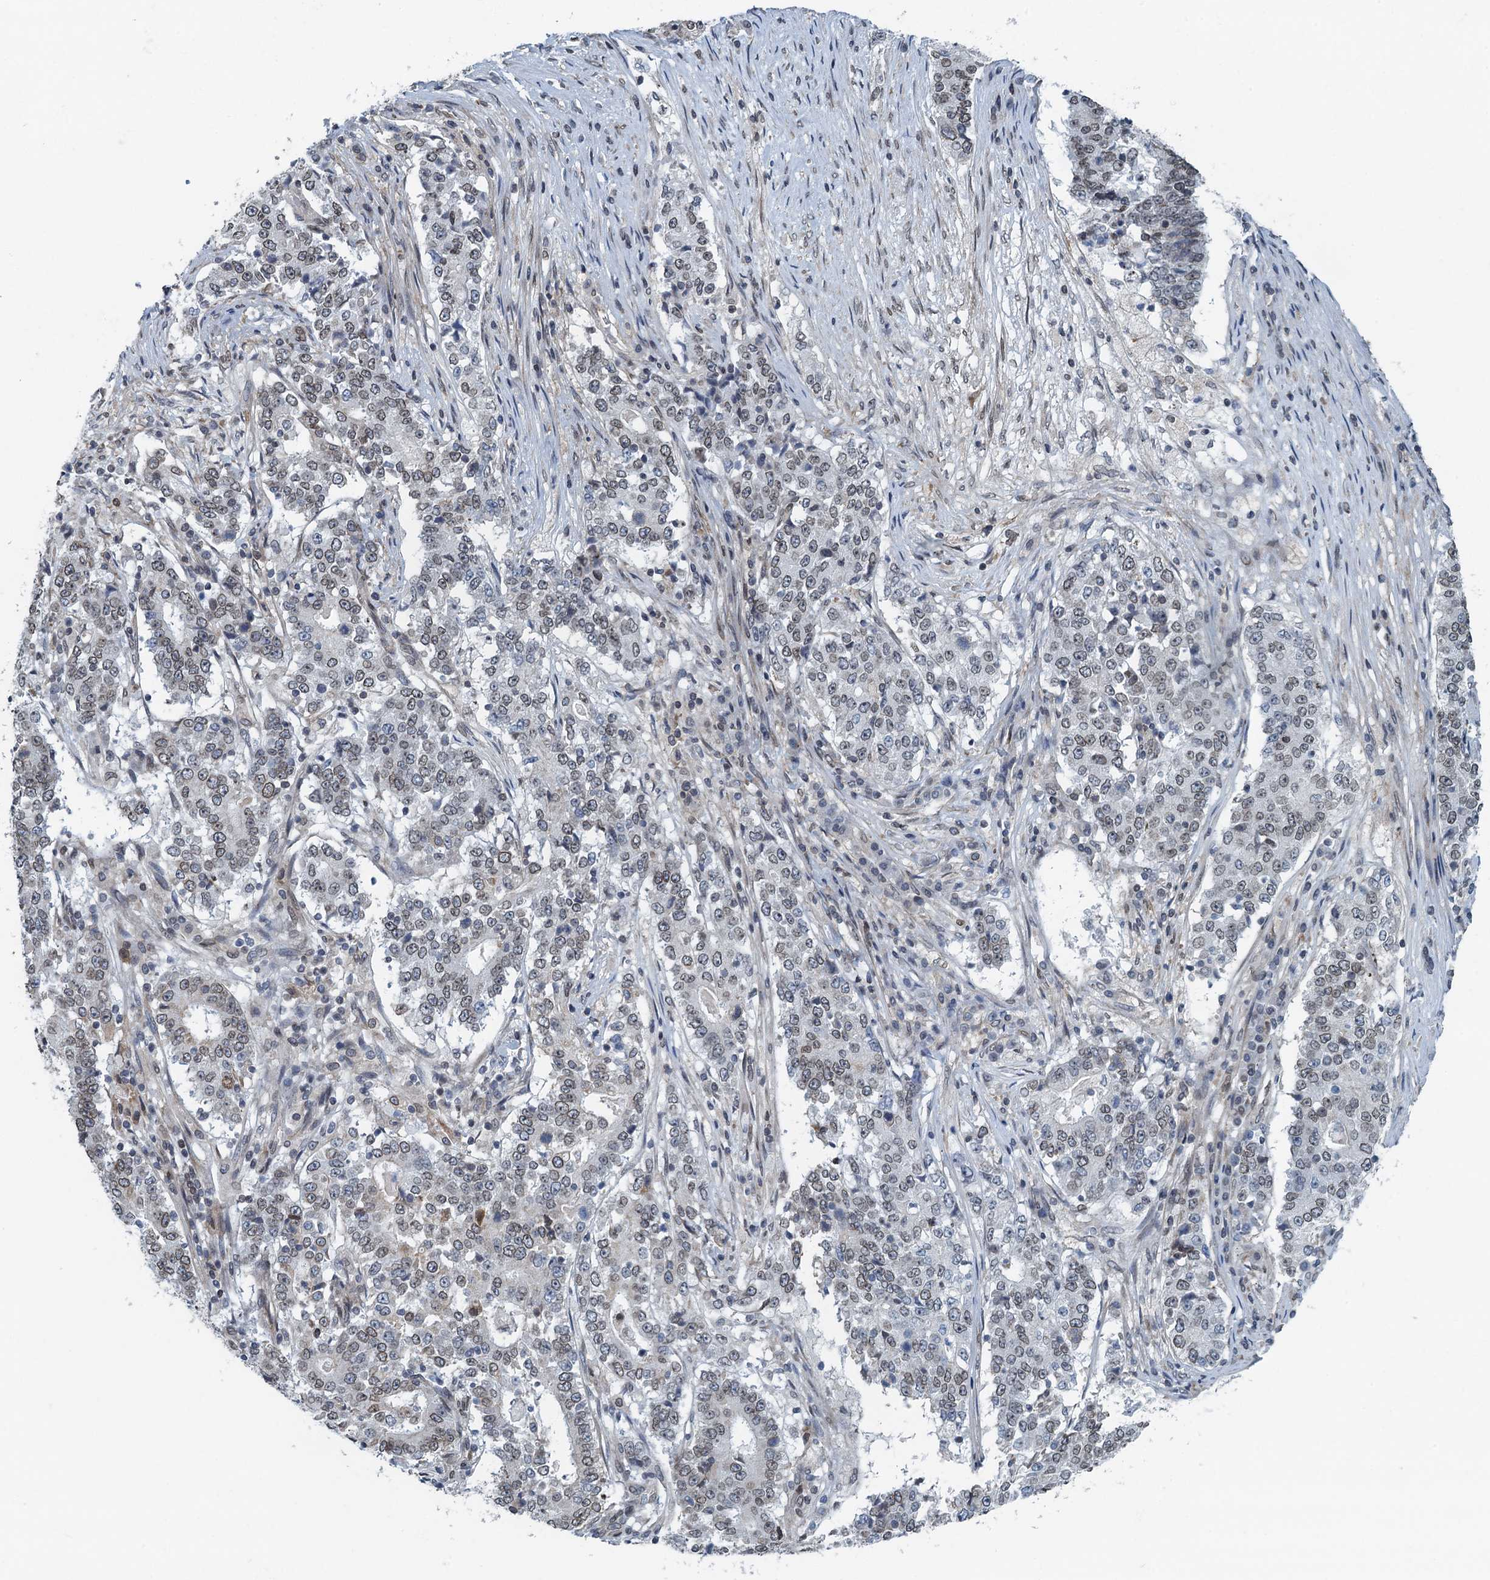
{"staining": {"intensity": "weak", "quantity": ">75%", "location": "cytoplasmic/membranous,nuclear"}, "tissue": "stomach cancer", "cell_type": "Tumor cells", "image_type": "cancer", "snomed": [{"axis": "morphology", "description": "Adenocarcinoma, NOS"}, {"axis": "topography", "description": "Stomach"}], "caption": "The micrograph shows immunohistochemical staining of adenocarcinoma (stomach). There is weak cytoplasmic/membranous and nuclear expression is present in about >75% of tumor cells.", "gene": "CCDC34", "patient": {"sex": "male", "age": 59}}